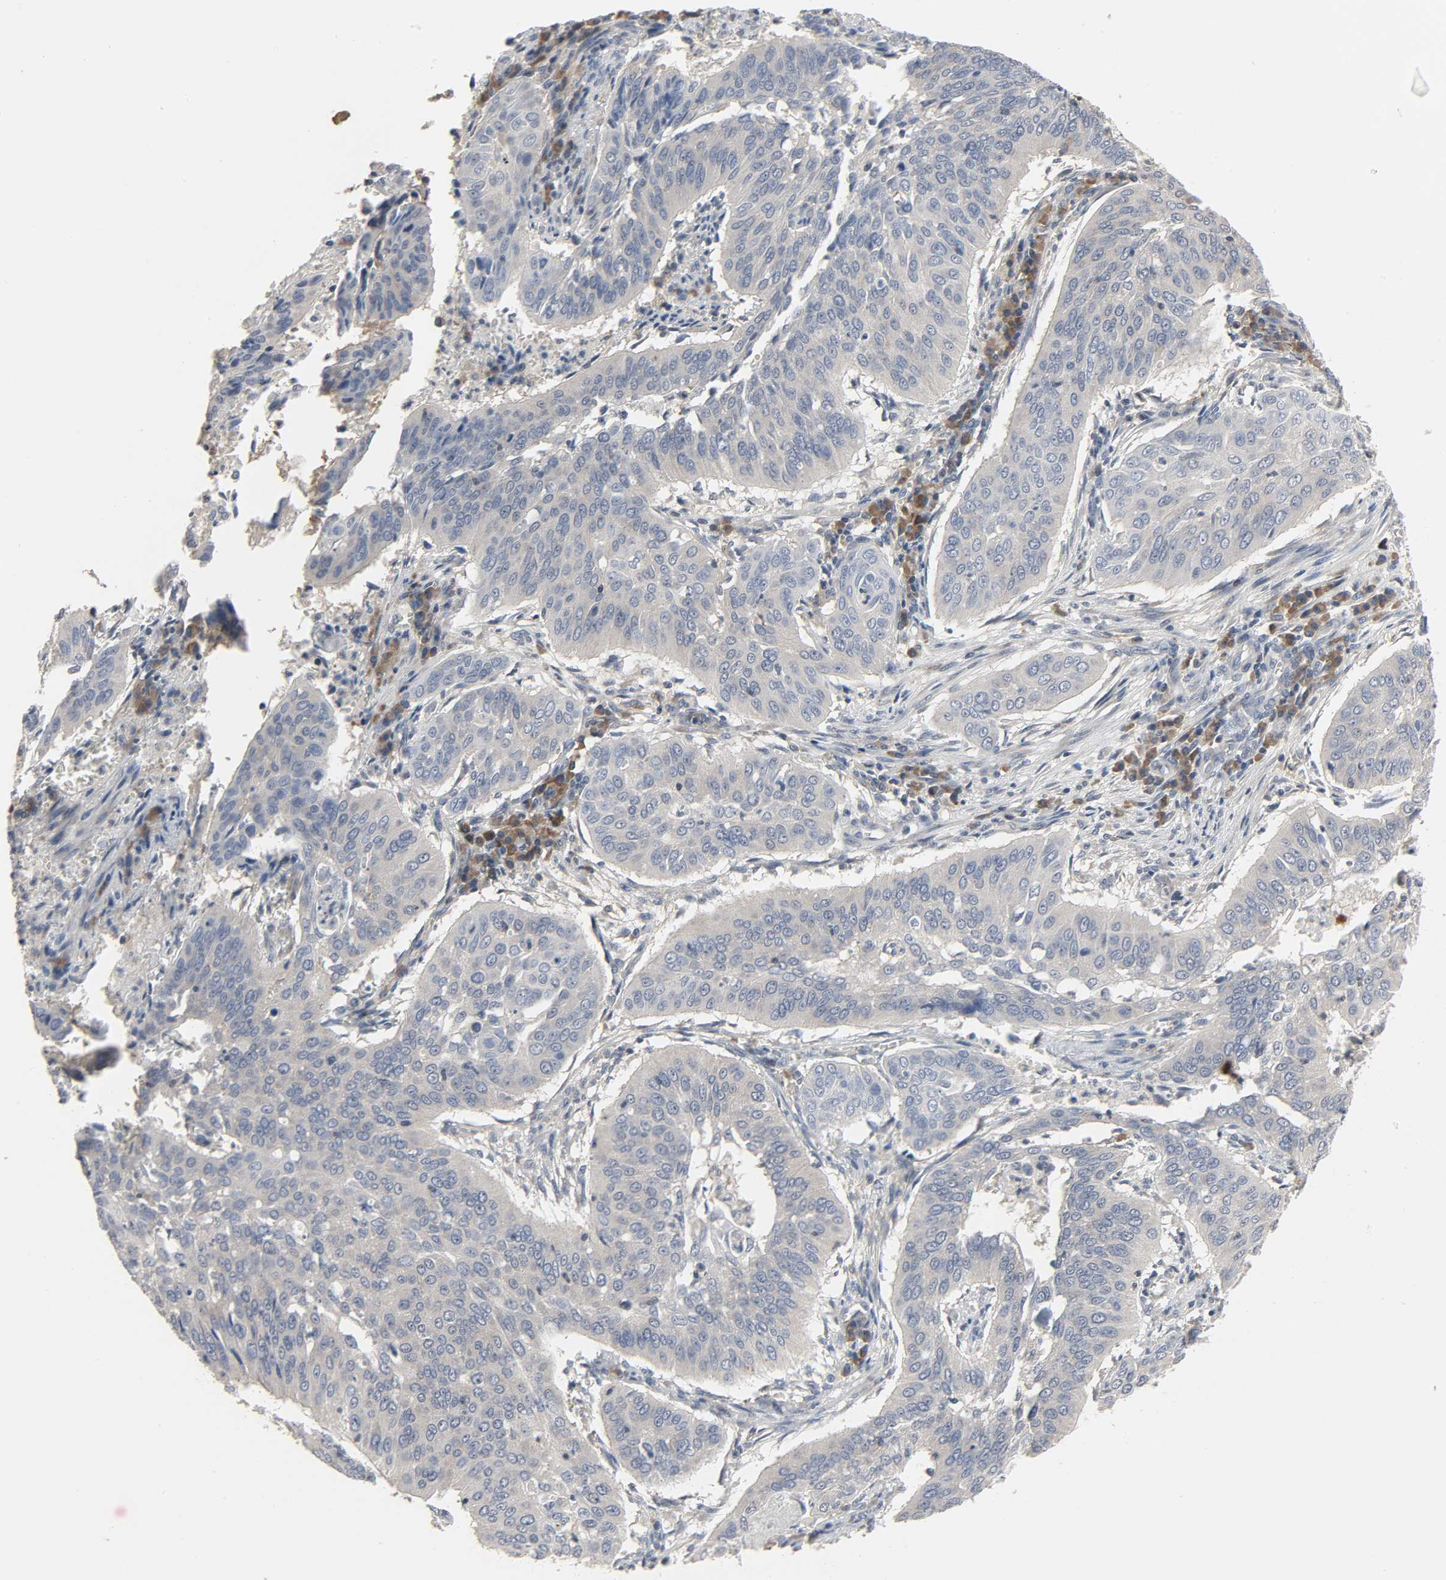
{"staining": {"intensity": "negative", "quantity": "none", "location": "none"}, "tissue": "cervical cancer", "cell_type": "Tumor cells", "image_type": "cancer", "snomed": [{"axis": "morphology", "description": "Squamous cell carcinoma, NOS"}, {"axis": "topography", "description": "Cervix"}], "caption": "Immunohistochemistry of cervical cancer (squamous cell carcinoma) displays no expression in tumor cells.", "gene": "PLEKHA2", "patient": {"sex": "female", "age": 39}}